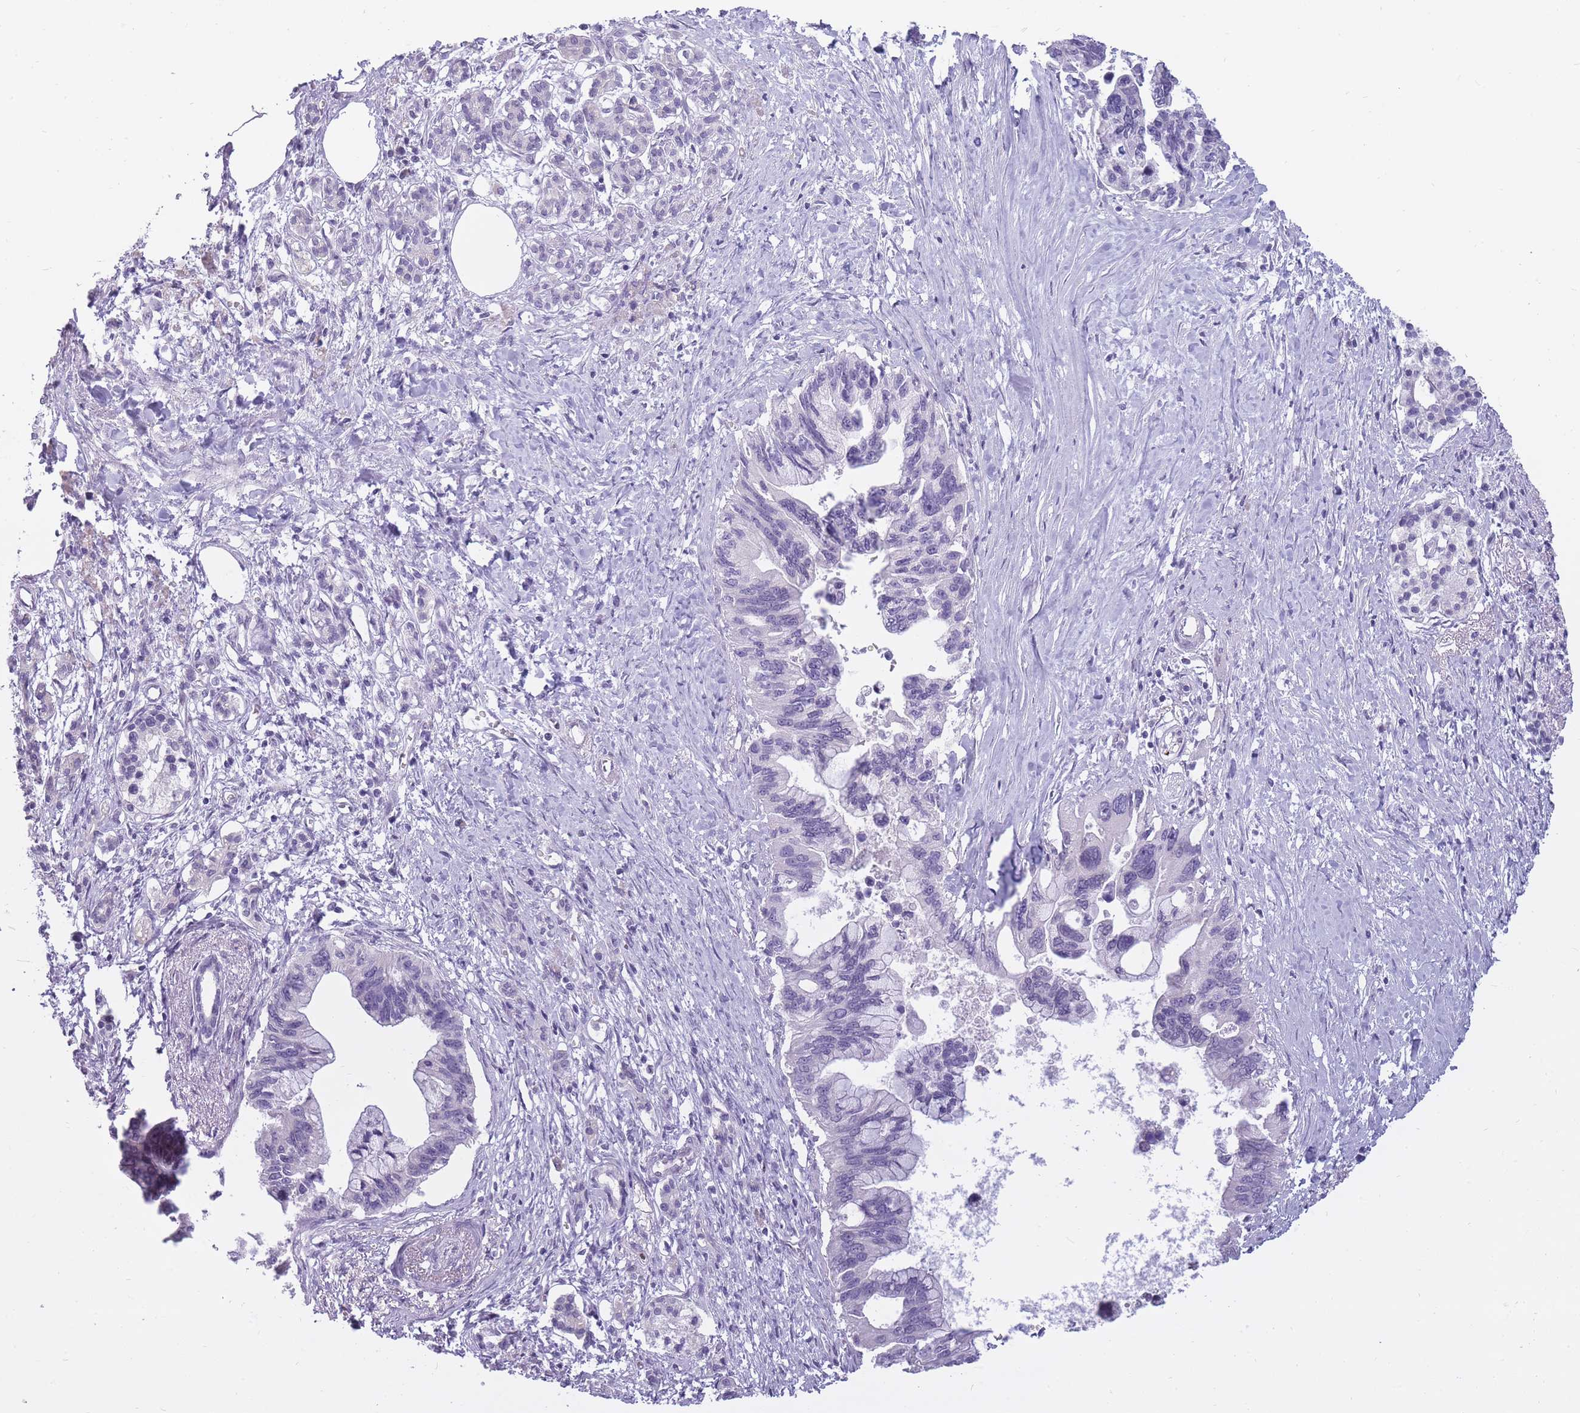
{"staining": {"intensity": "negative", "quantity": "none", "location": "none"}, "tissue": "pancreatic cancer", "cell_type": "Tumor cells", "image_type": "cancer", "snomed": [{"axis": "morphology", "description": "Adenocarcinoma, NOS"}, {"axis": "topography", "description": "Pancreas"}], "caption": "Photomicrograph shows no significant protein staining in tumor cells of pancreatic adenocarcinoma. The staining is performed using DAB (3,3'-diaminobenzidine) brown chromogen with nuclei counter-stained in using hematoxylin.", "gene": "POMZP3", "patient": {"sex": "female", "age": 83}}